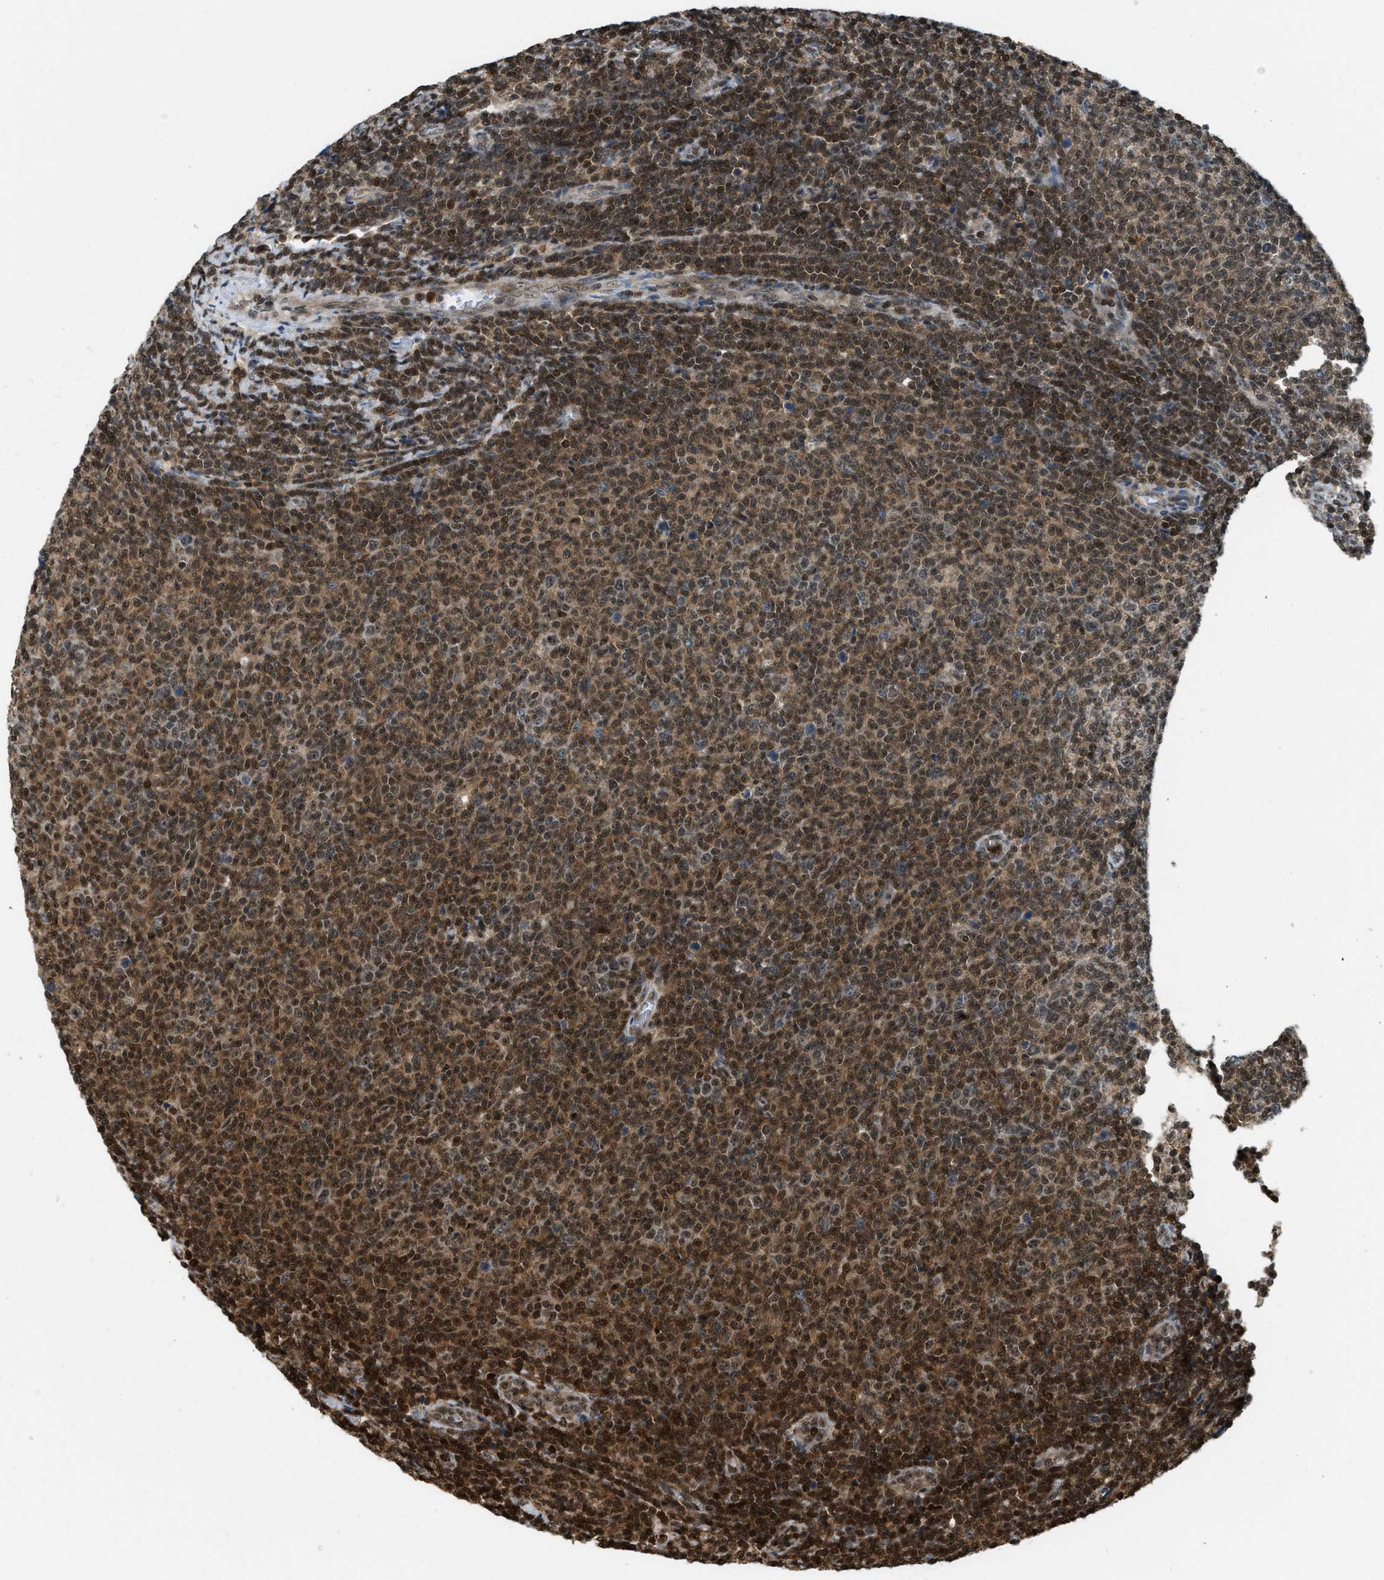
{"staining": {"intensity": "strong", "quantity": ">75%", "location": "cytoplasmic/membranous,nuclear"}, "tissue": "lymphoma", "cell_type": "Tumor cells", "image_type": "cancer", "snomed": [{"axis": "morphology", "description": "Malignant lymphoma, non-Hodgkin's type, Low grade"}, {"axis": "topography", "description": "Lymph node"}], "caption": "Low-grade malignant lymphoma, non-Hodgkin's type stained with immunohistochemistry exhibits strong cytoplasmic/membranous and nuclear positivity in approximately >75% of tumor cells.", "gene": "E2F1", "patient": {"sex": "male", "age": 66}}